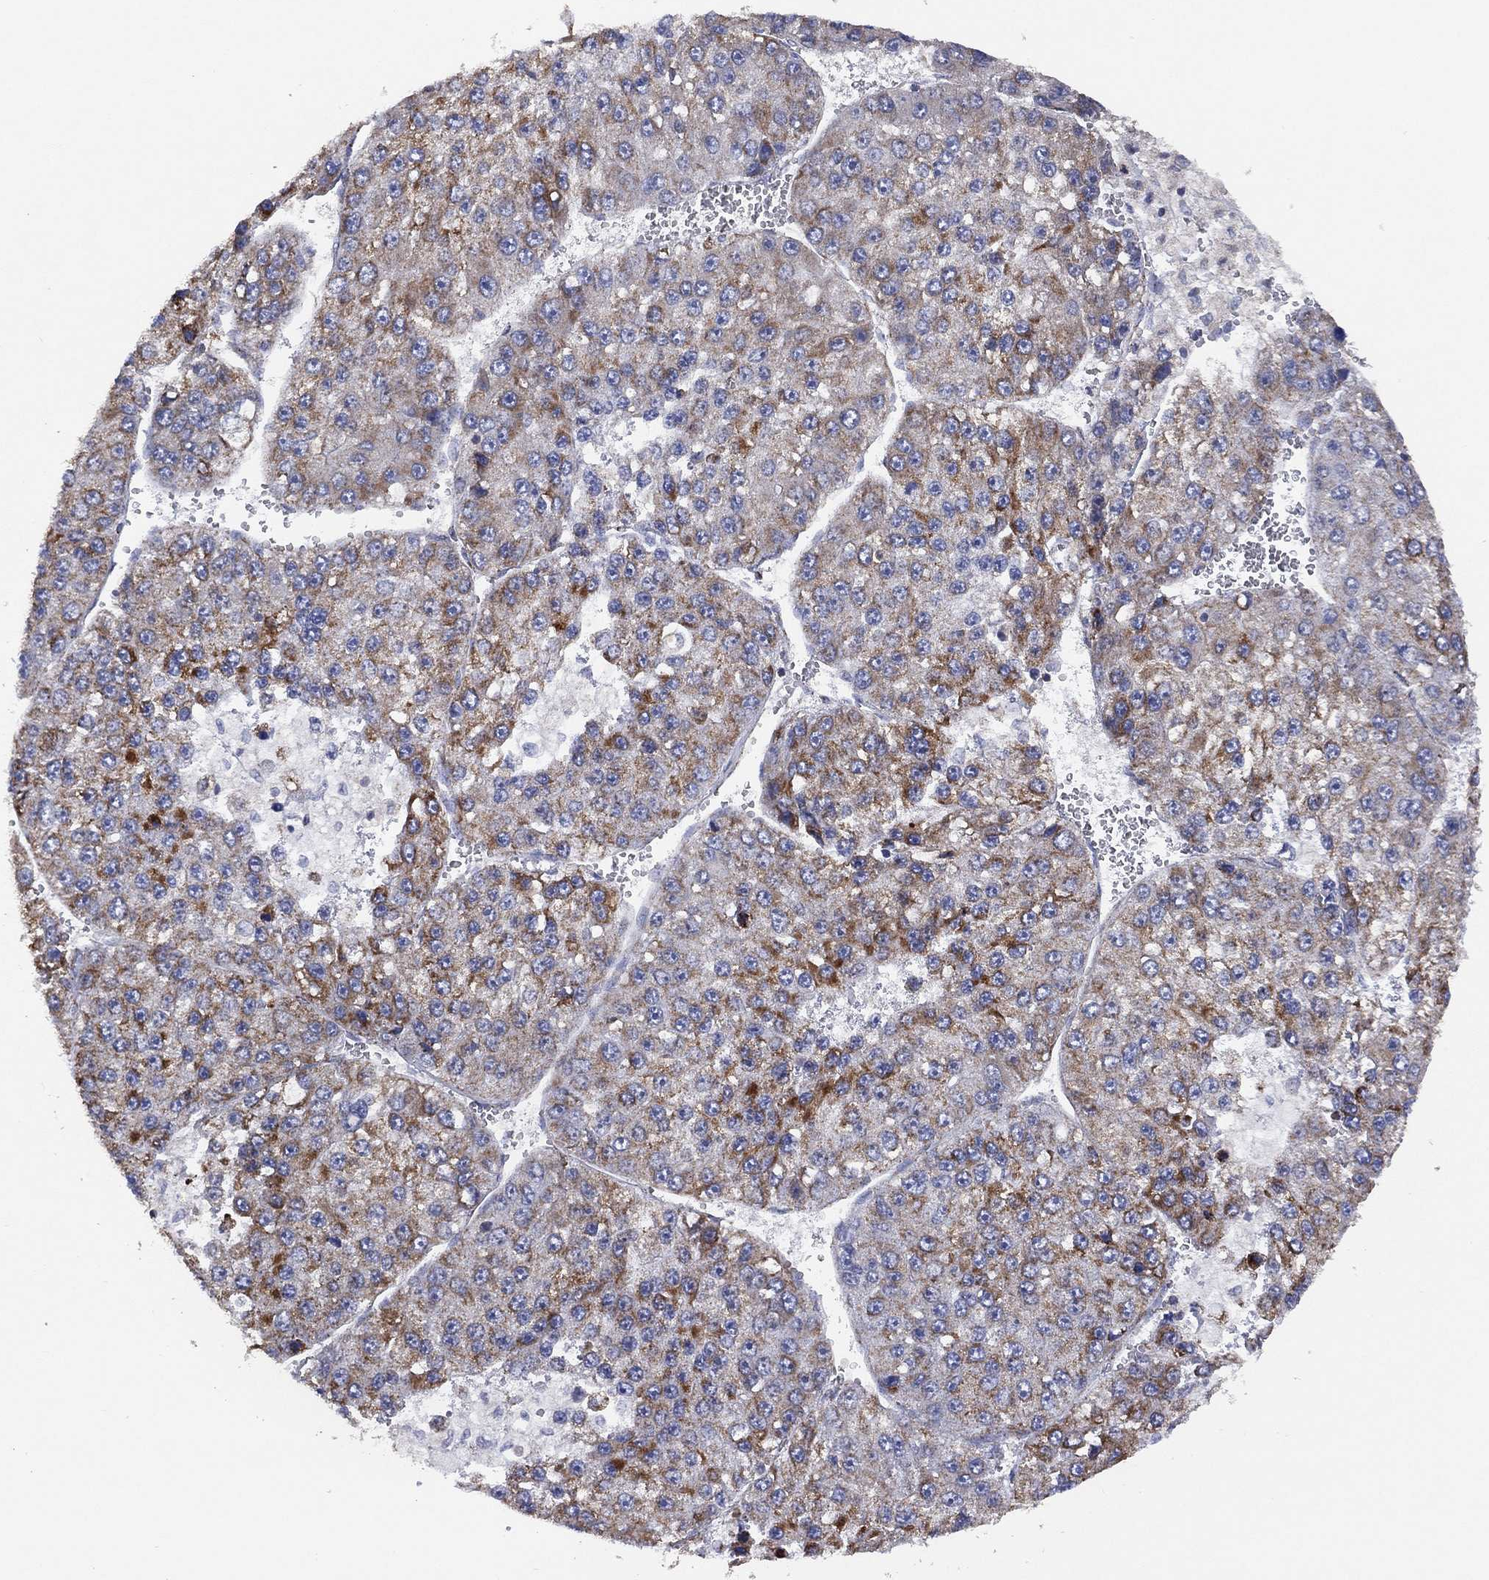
{"staining": {"intensity": "moderate", "quantity": "25%-75%", "location": "cytoplasmic/membranous"}, "tissue": "liver cancer", "cell_type": "Tumor cells", "image_type": "cancer", "snomed": [{"axis": "morphology", "description": "Carcinoma, Hepatocellular, NOS"}, {"axis": "topography", "description": "Liver"}], "caption": "Protein staining demonstrates moderate cytoplasmic/membranous positivity in about 25%-75% of tumor cells in liver hepatocellular carcinoma.", "gene": "PPP2R5A", "patient": {"sex": "female", "age": 73}}